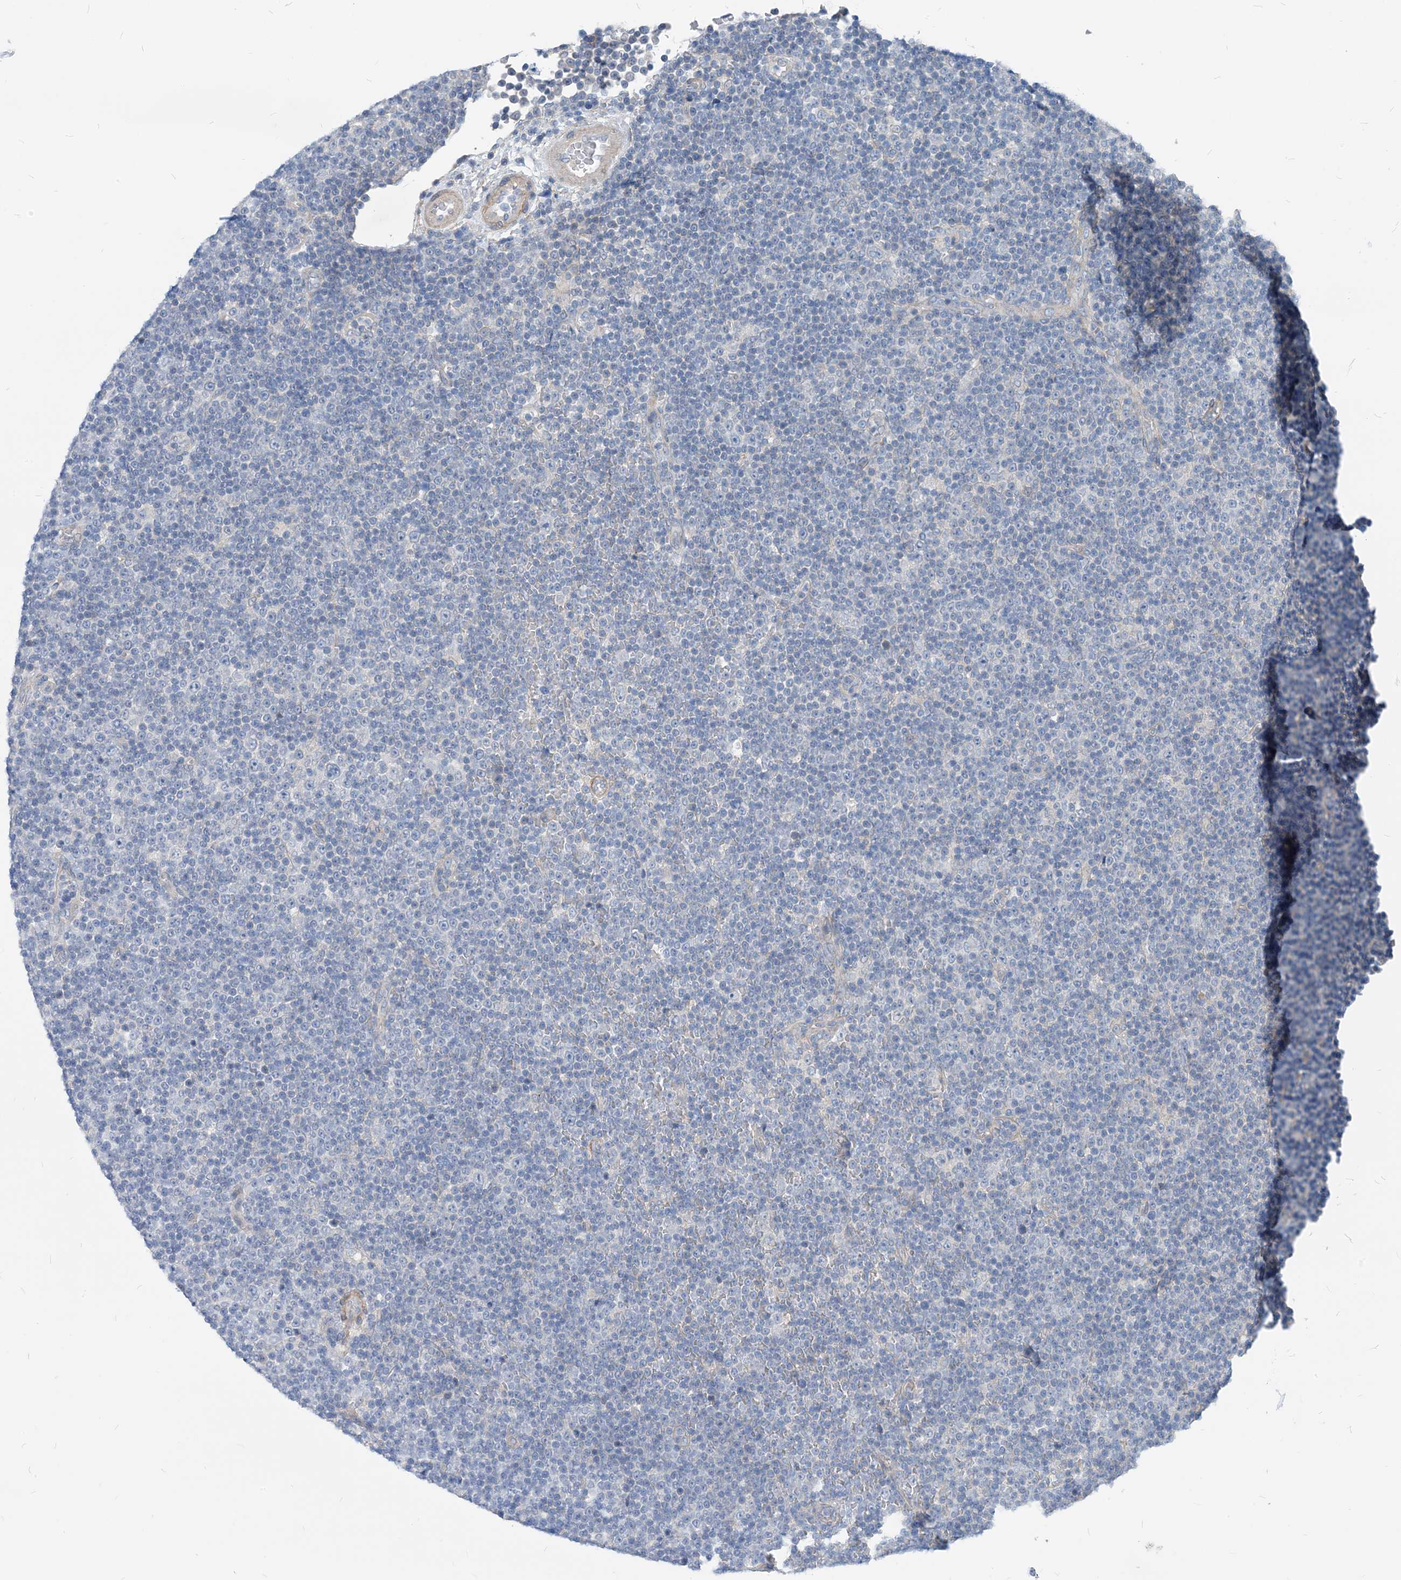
{"staining": {"intensity": "negative", "quantity": "none", "location": "none"}, "tissue": "lymphoma", "cell_type": "Tumor cells", "image_type": "cancer", "snomed": [{"axis": "morphology", "description": "Malignant lymphoma, non-Hodgkin's type, Low grade"}, {"axis": "topography", "description": "Lymph node"}], "caption": "Immunohistochemical staining of human malignant lymphoma, non-Hodgkin's type (low-grade) exhibits no significant positivity in tumor cells.", "gene": "PLEKHA3", "patient": {"sex": "female", "age": 67}}